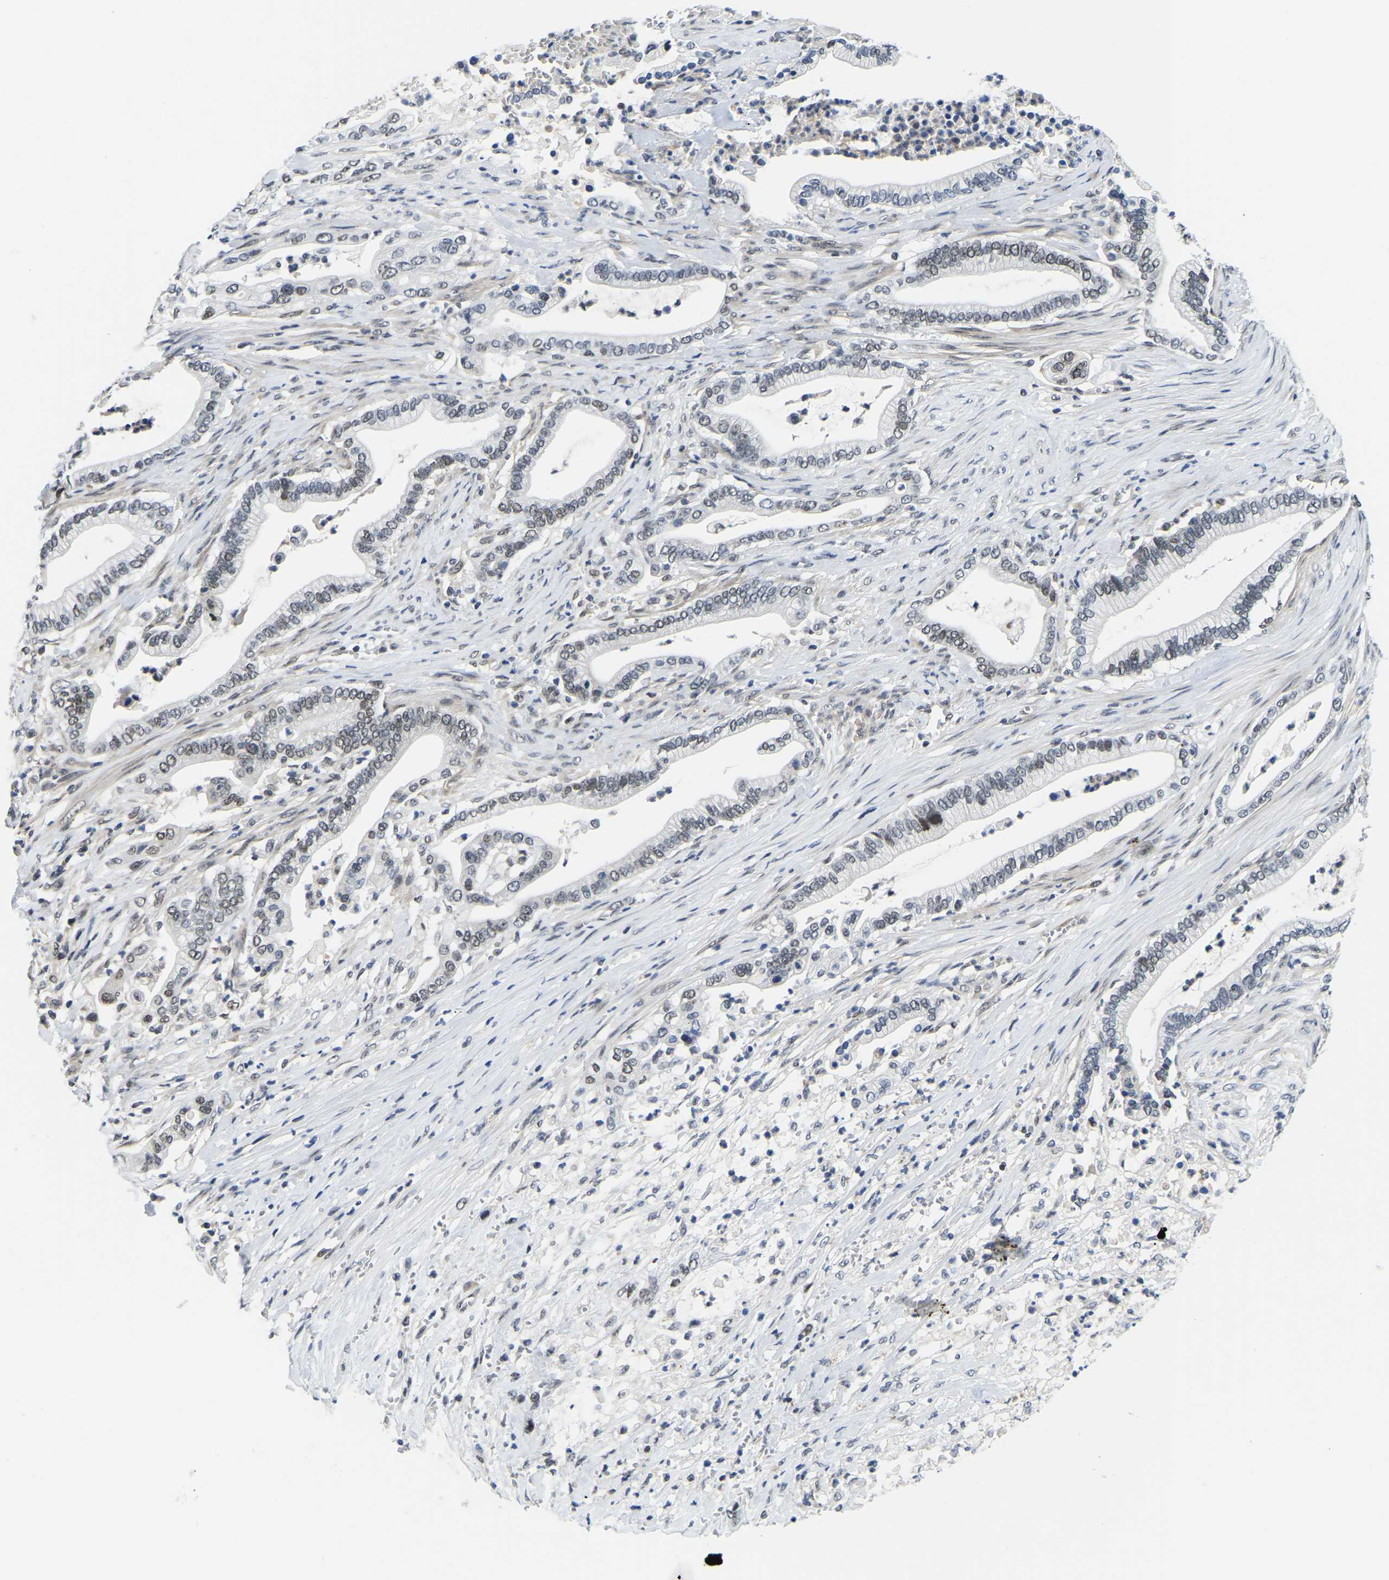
{"staining": {"intensity": "weak", "quantity": "25%-75%", "location": "nuclear"}, "tissue": "pancreatic cancer", "cell_type": "Tumor cells", "image_type": "cancer", "snomed": [{"axis": "morphology", "description": "Adenocarcinoma, NOS"}, {"axis": "topography", "description": "Pancreas"}], "caption": "Pancreatic cancer stained with a protein marker shows weak staining in tumor cells.", "gene": "POLDIP3", "patient": {"sex": "male", "age": 69}}